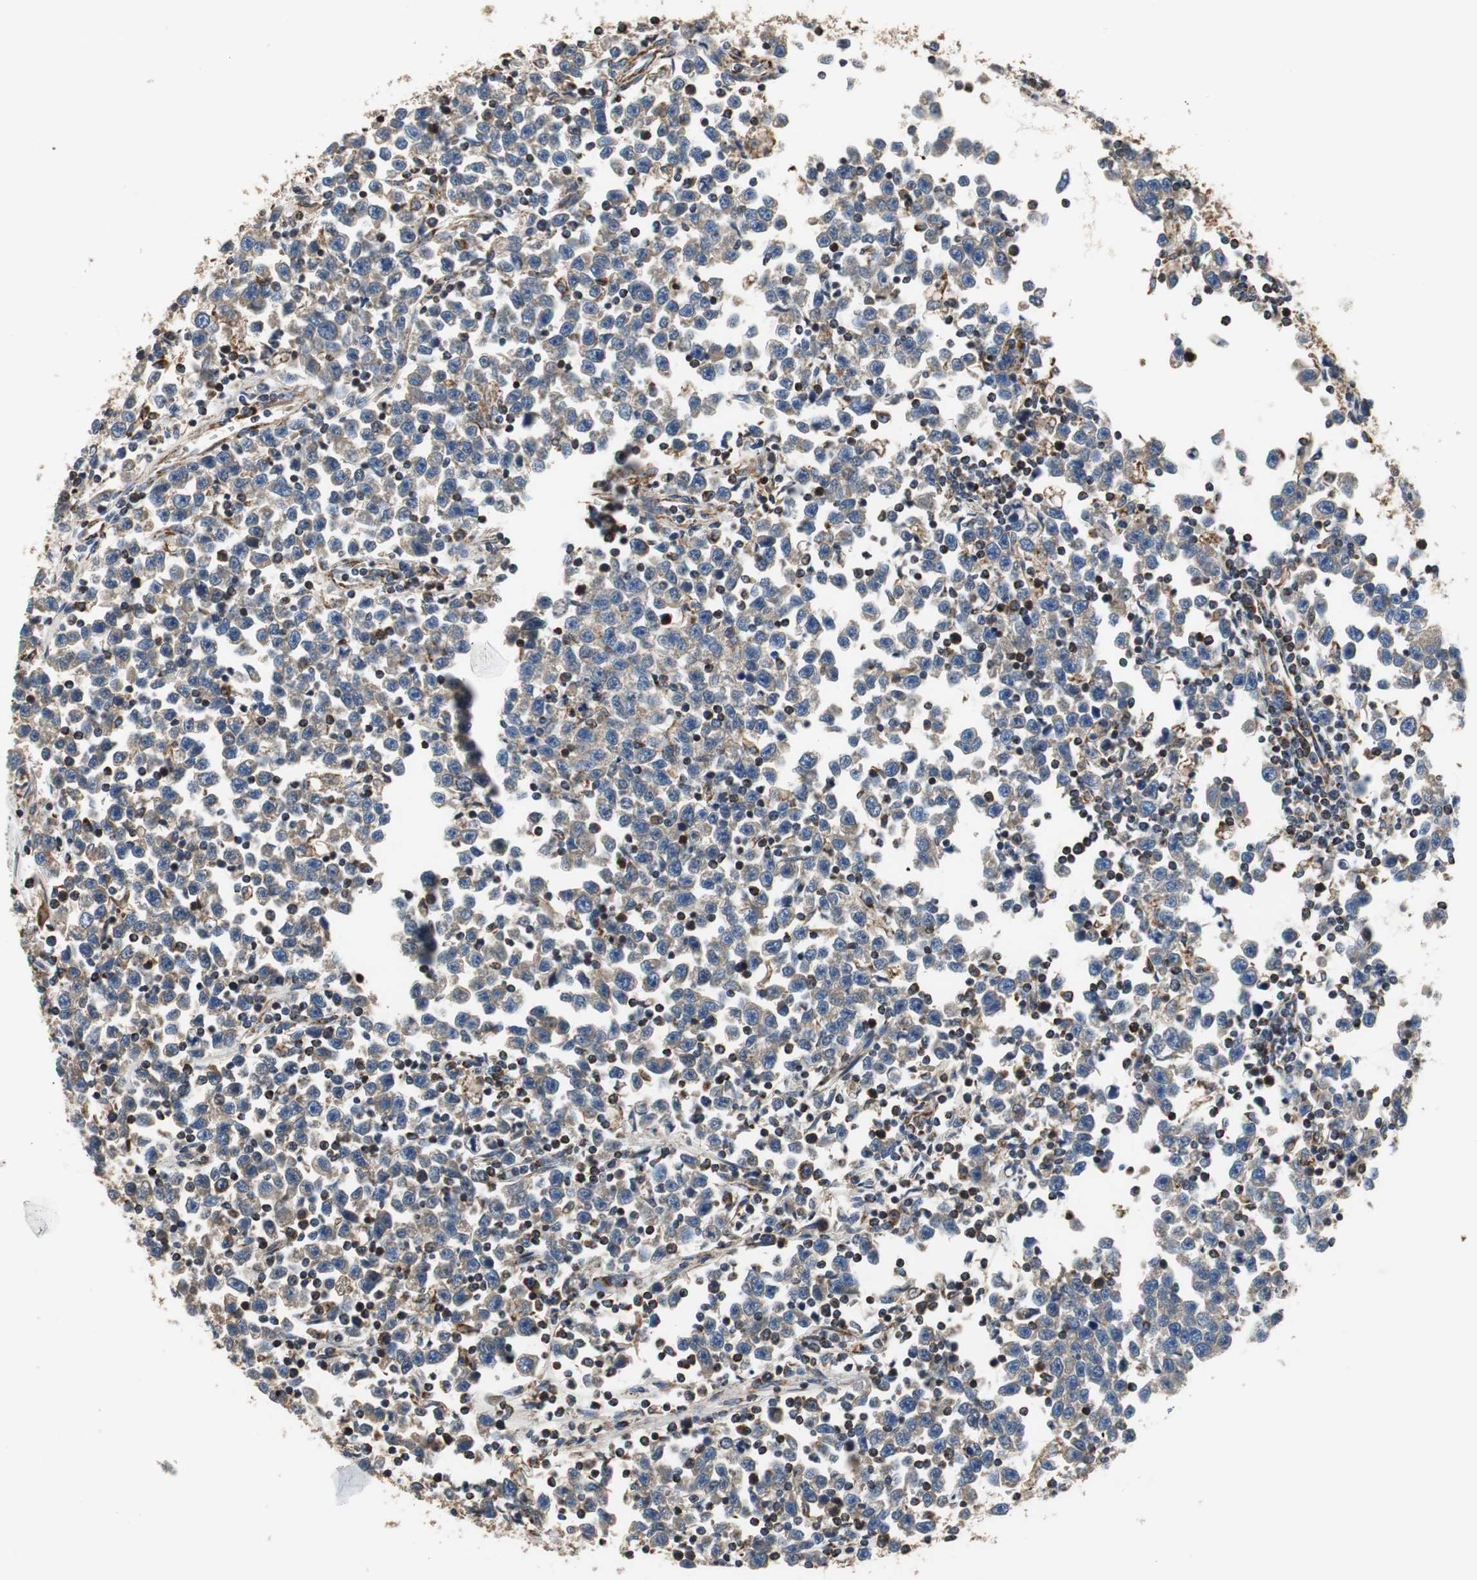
{"staining": {"intensity": "moderate", "quantity": "25%-75%", "location": "cytoplasmic/membranous"}, "tissue": "testis cancer", "cell_type": "Tumor cells", "image_type": "cancer", "snomed": [{"axis": "morphology", "description": "Seminoma, NOS"}, {"axis": "topography", "description": "Testis"}], "caption": "Immunohistochemistry (IHC) (DAB) staining of testis cancer demonstrates moderate cytoplasmic/membranous protein expression in about 25%-75% of tumor cells. (Stains: DAB (3,3'-diaminobenzidine) in brown, nuclei in blue, Microscopy: brightfield microscopy at high magnification).", "gene": "GSTK1", "patient": {"sex": "male", "age": 43}}